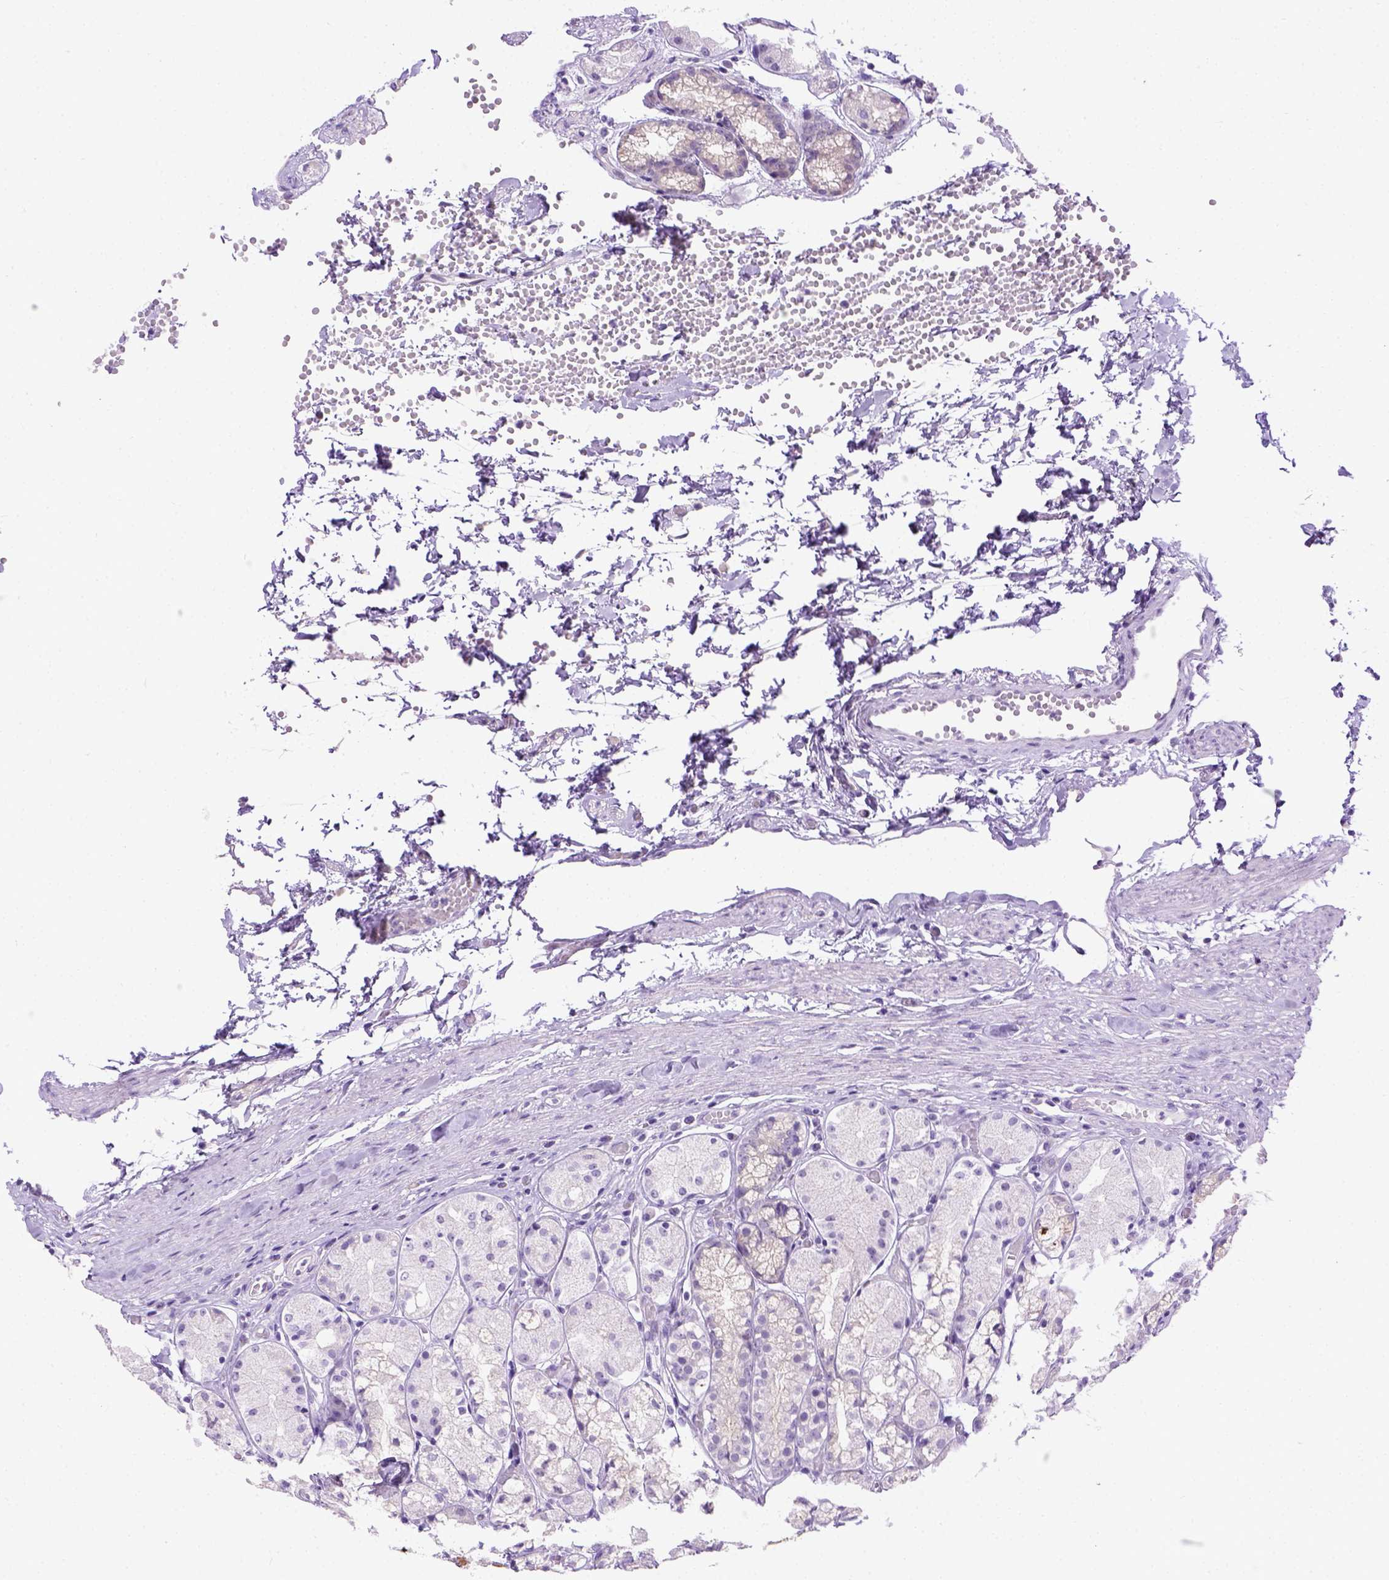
{"staining": {"intensity": "weak", "quantity": "<25%", "location": "cytoplasmic/membranous"}, "tissue": "stomach", "cell_type": "Glandular cells", "image_type": "normal", "snomed": [{"axis": "morphology", "description": "Normal tissue, NOS"}, {"axis": "topography", "description": "Stomach"}], "caption": "The photomicrograph demonstrates no staining of glandular cells in normal stomach.", "gene": "FAM184B", "patient": {"sex": "male", "age": 70}}